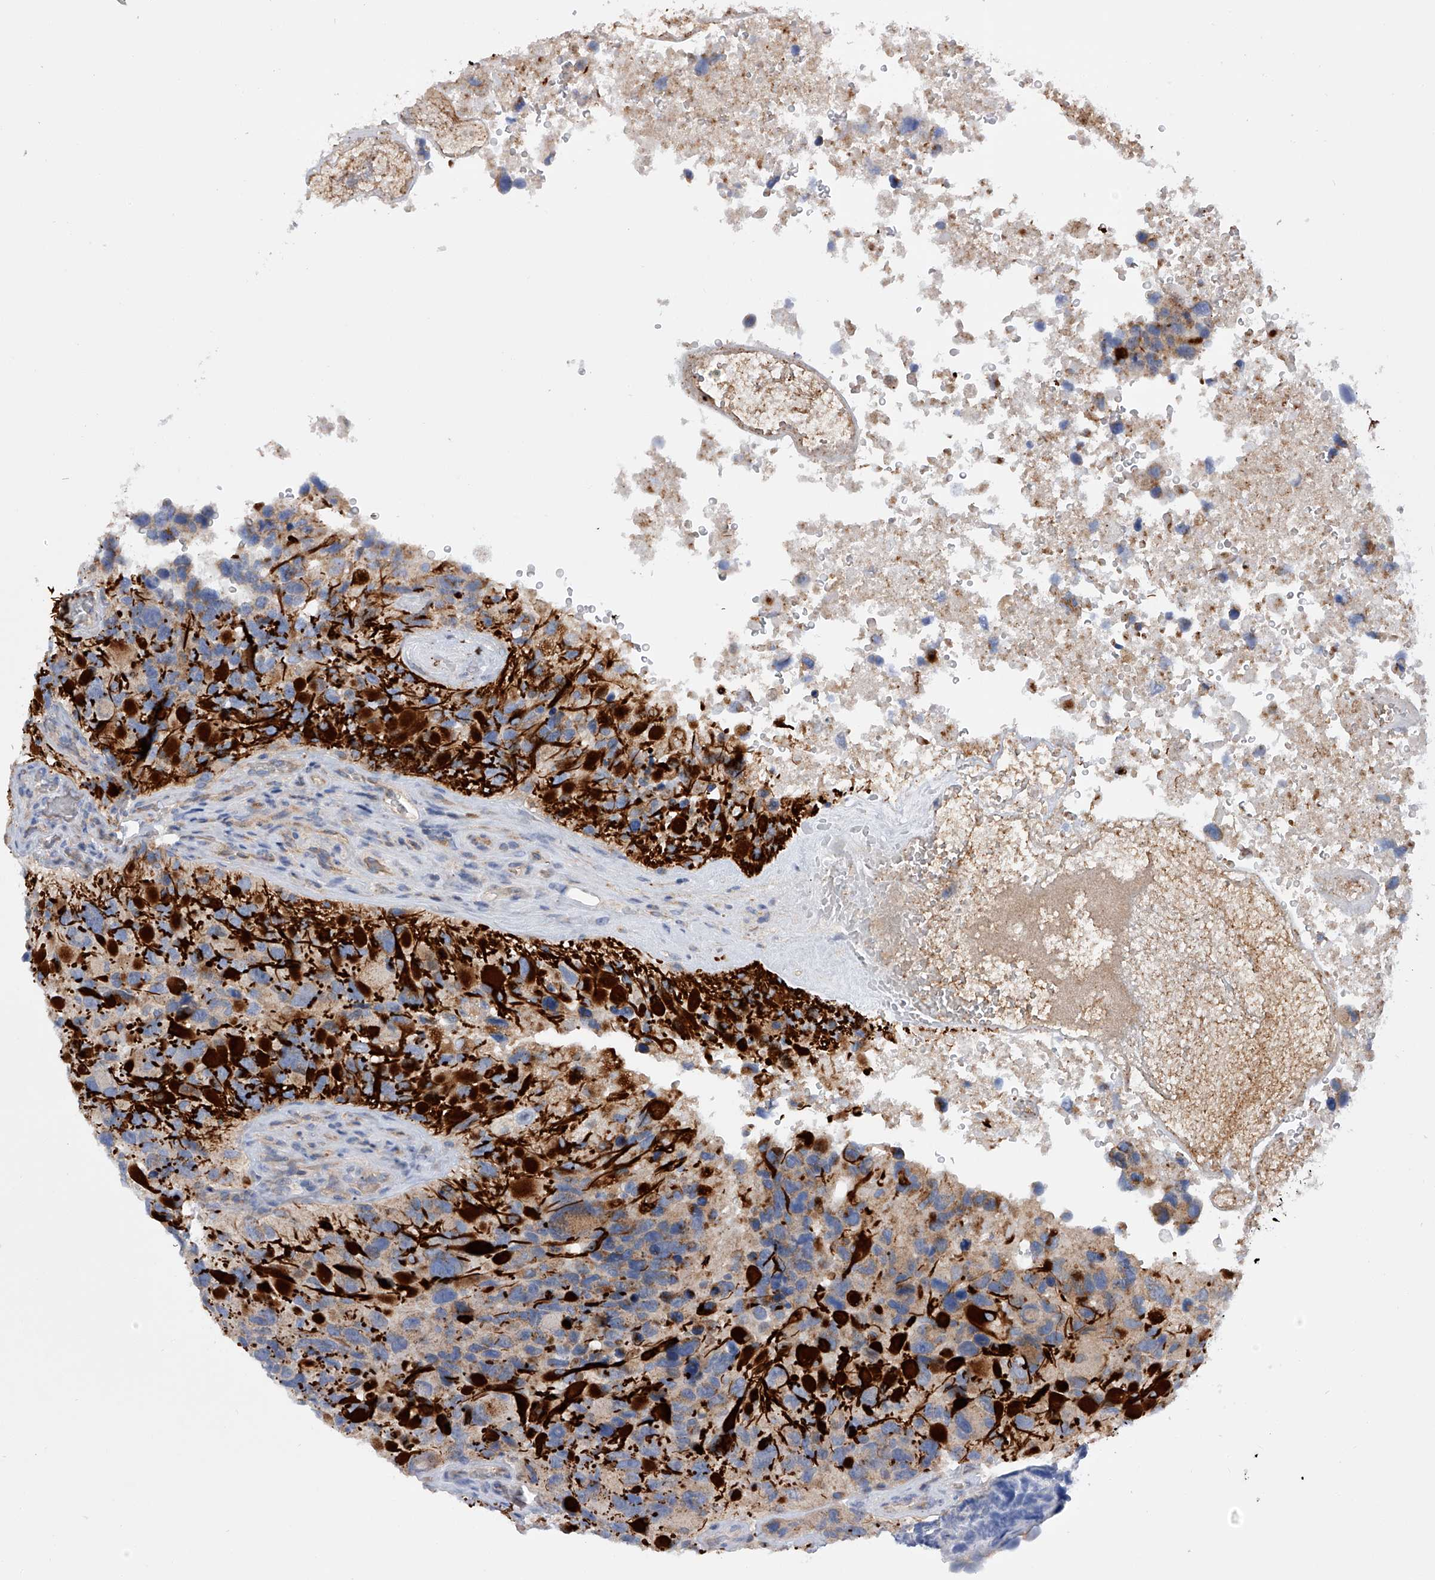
{"staining": {"intensity": "weak", "quantity": "<25%", "location": "cytoplasmic/membranous"}, "tissue": "glioma", "cell_type": "Tumor cells", "image_type": "cancer", "snomed": [{"axis": "morphology", "description": "Glioma, malignant, High grade"}, {"axis": "topography", "description": "Brain"}], "caption": "DAB (3,3'-diaminobenzidine) immunohistochemical staining of malignant high-grade glioma displays no significant positivity in tumor cells.", "gene": "MLYCD", "patient": {"sex": "male", "age": 69}}